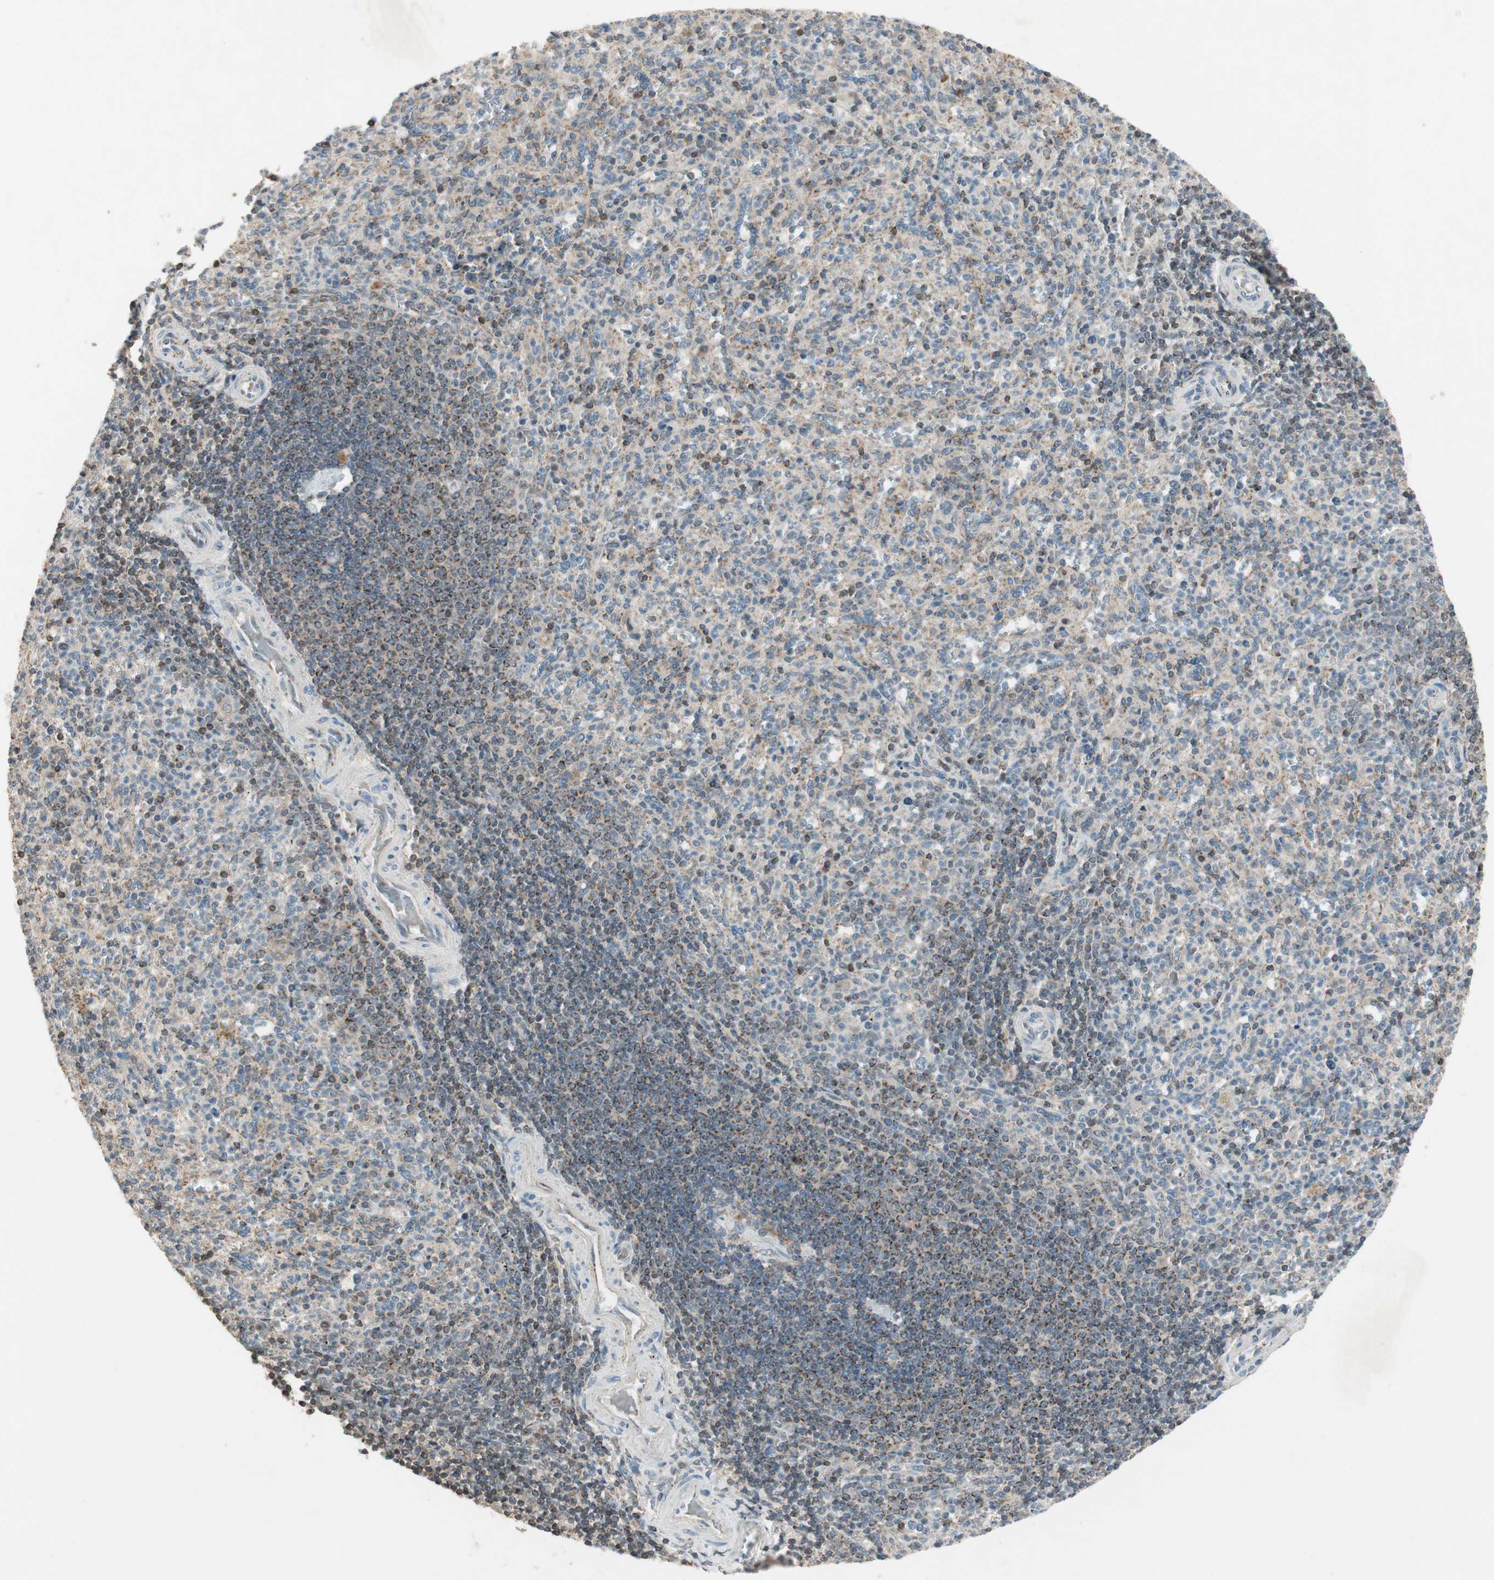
{"staining": {"intensity": "negative", "quantity": "none", "location": "none"}, "tissue": "spleen", "cell_type": "Cells in red pulp", "image_type": "normal", "snomed": [{"axis": "morphology", "description": "Normal tissue, NOS"}, {"axis": "topography", "description": "Spleen"}], "caption": "Spleen stained for a protein using IHC displays no expression cells in red pulp.", "gene": "USP2", "patient": {"sex": "male", "age": 36}}